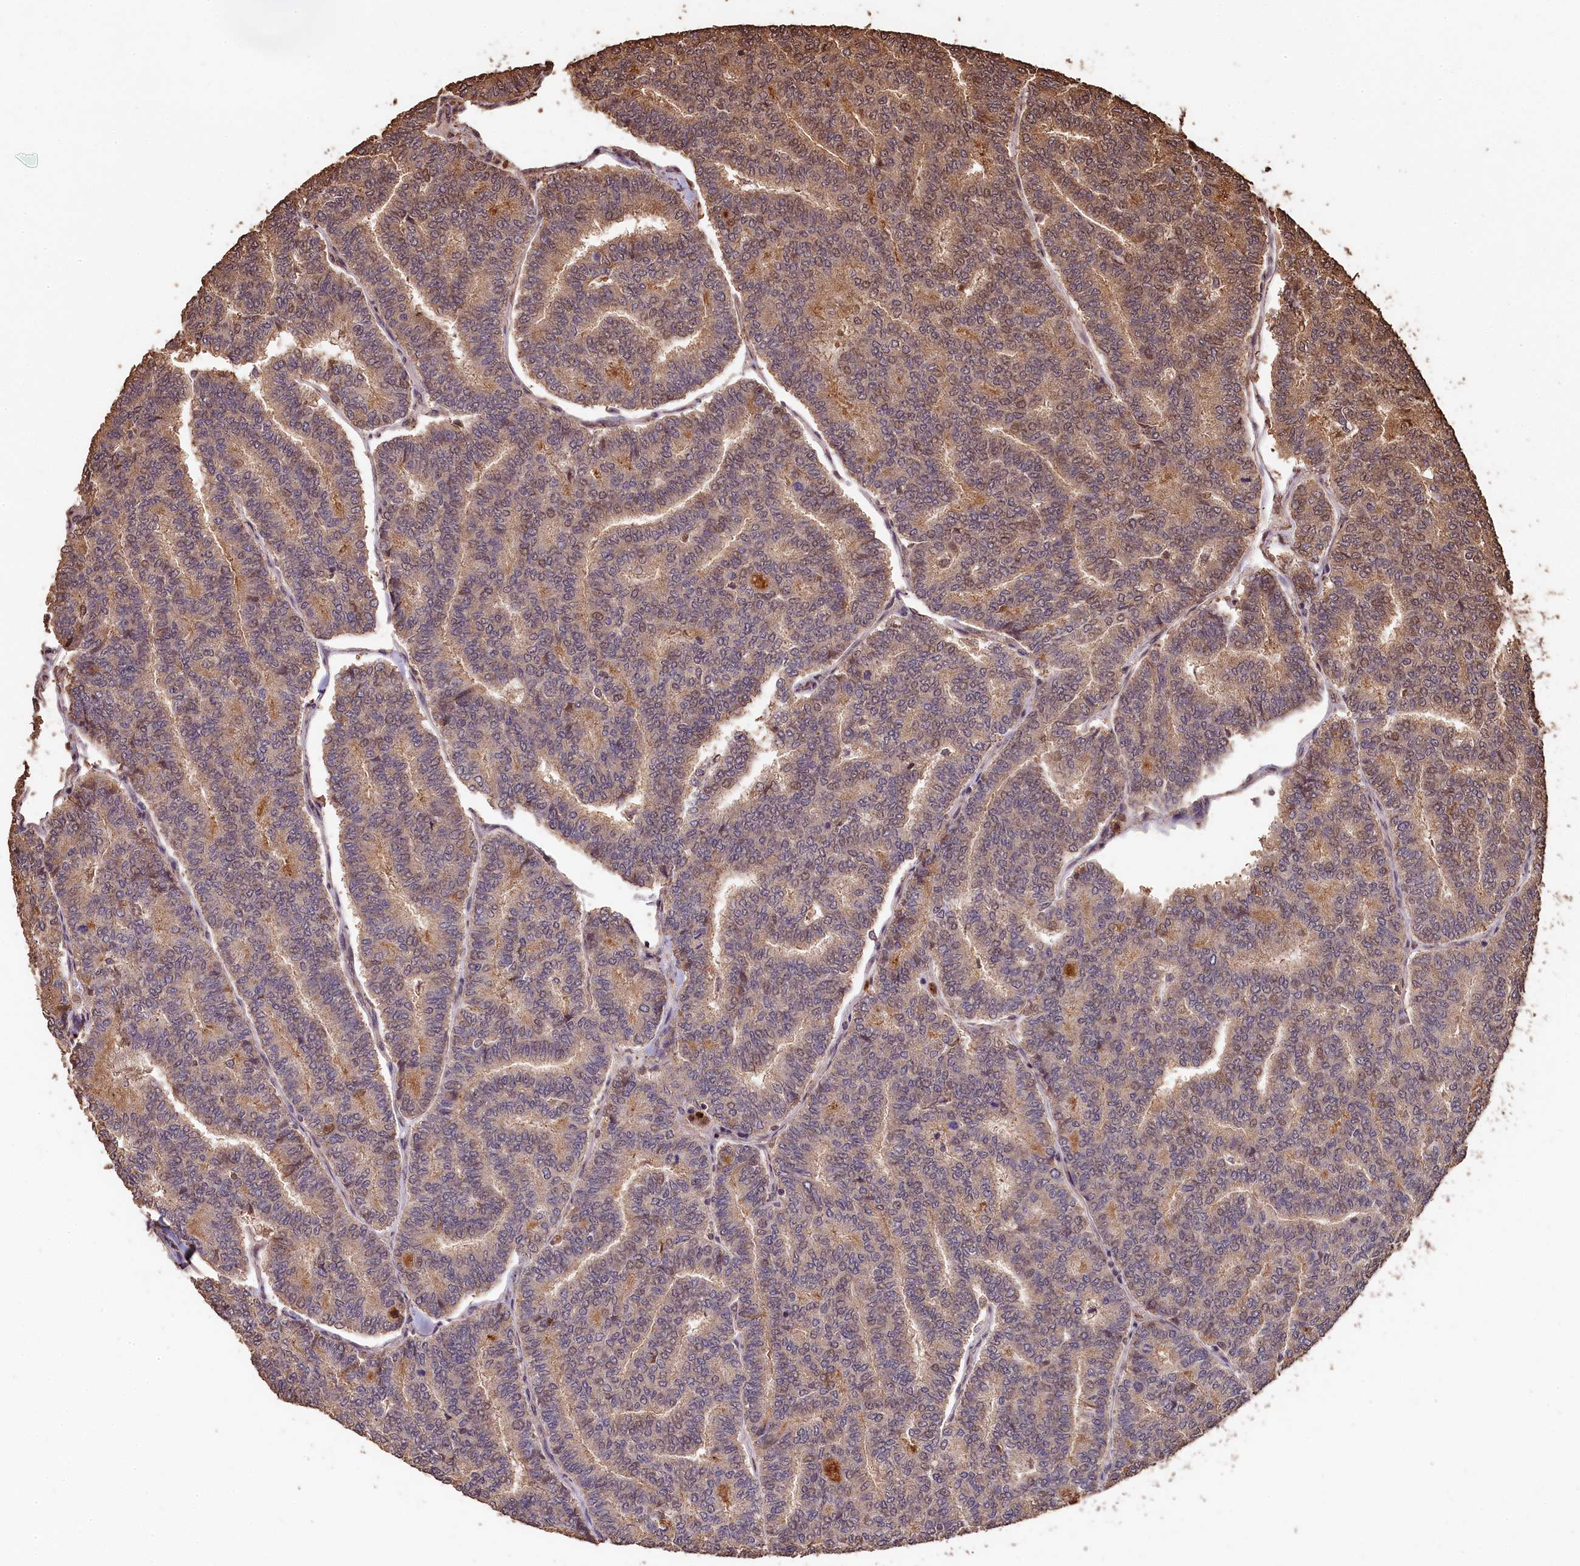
{"staining": {"intensity": "weak", "quantity": ">75%", "location": "cytoplasmic/membranous,nuclear"}, "tissue": "thyroid cancer", "cell_type": "Tumor cells", "image_type": "cancer", "snomed": [{"axis": "morphology", "description": "Papillary adenocarcinoma, NOS"}, {"axis": "topography", "description": "Thyroid gland"}], "caption": "Immunohistochemical staining of thyroid cancer (papillary adenocarcinoma) displays low levels of weak cytoplasmic/membranous and nuclear protein expression in approximately >75% of tumor cells.", "gene": "CEP57L1", "patient": {"sex": "female", "age": 35}}